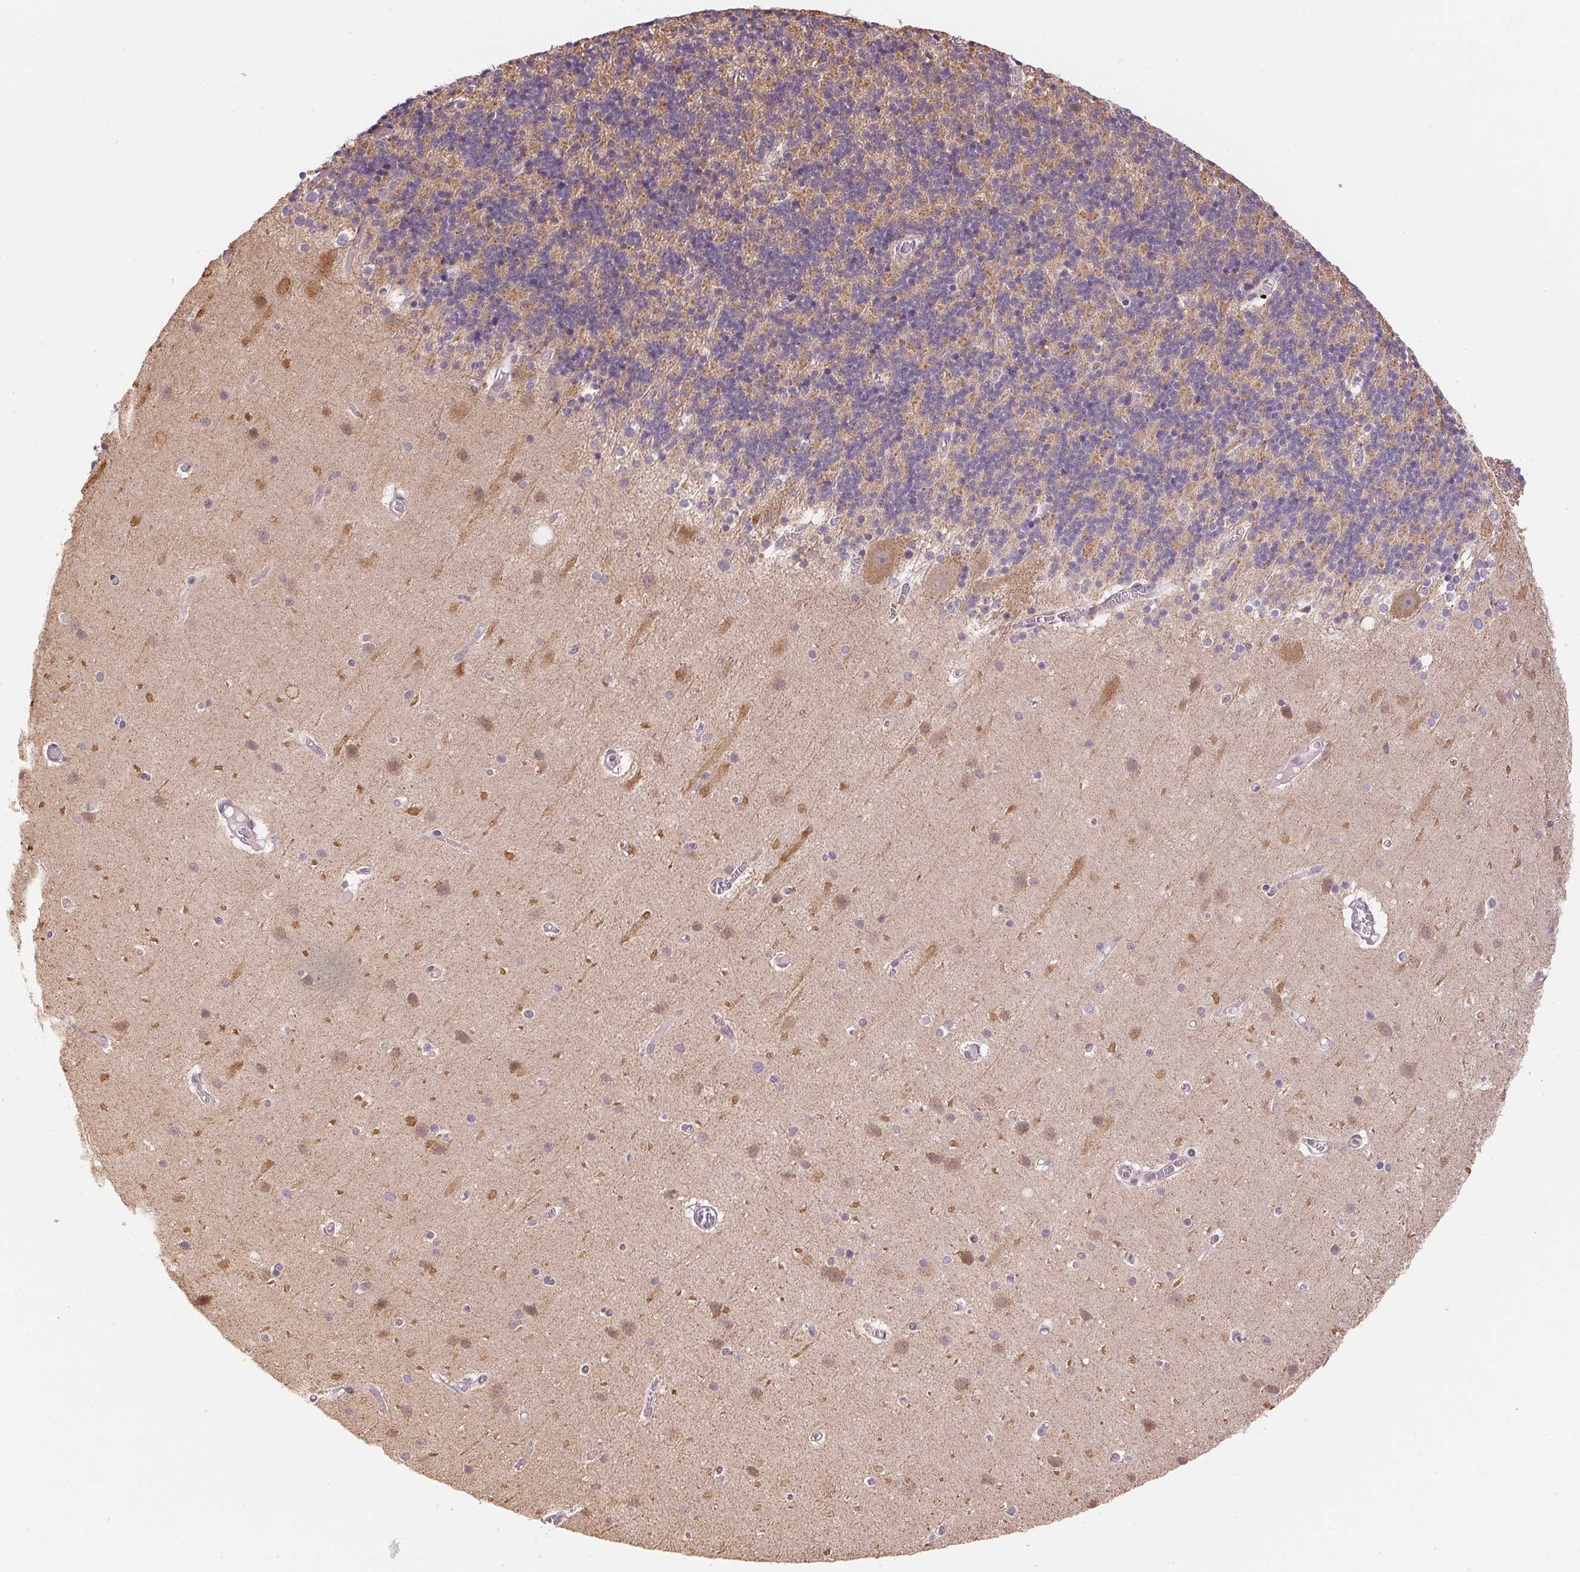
{"staining": {"intensity": "moderate", "quantity": "25%-75%", "location": "cytoplasmic/membranous"}, "tissue": "cerebellum", "cell_type": "Cells in granular layer", "image_type": "normal", "snomed": [{"axis": "morphology", "description": "Normal tissue, NOS"}, {"axis": "topography", "description": "Cerebellum"}], "caption": "Benign cerebellum was stained to show a protein in brown. There is medium levels of moderate cytoplasmic/membranous expression in approximately 25%-75% of cells in granular layer.", "gene": "SC5D", "patient": {"sex": "male", "age": 70}}